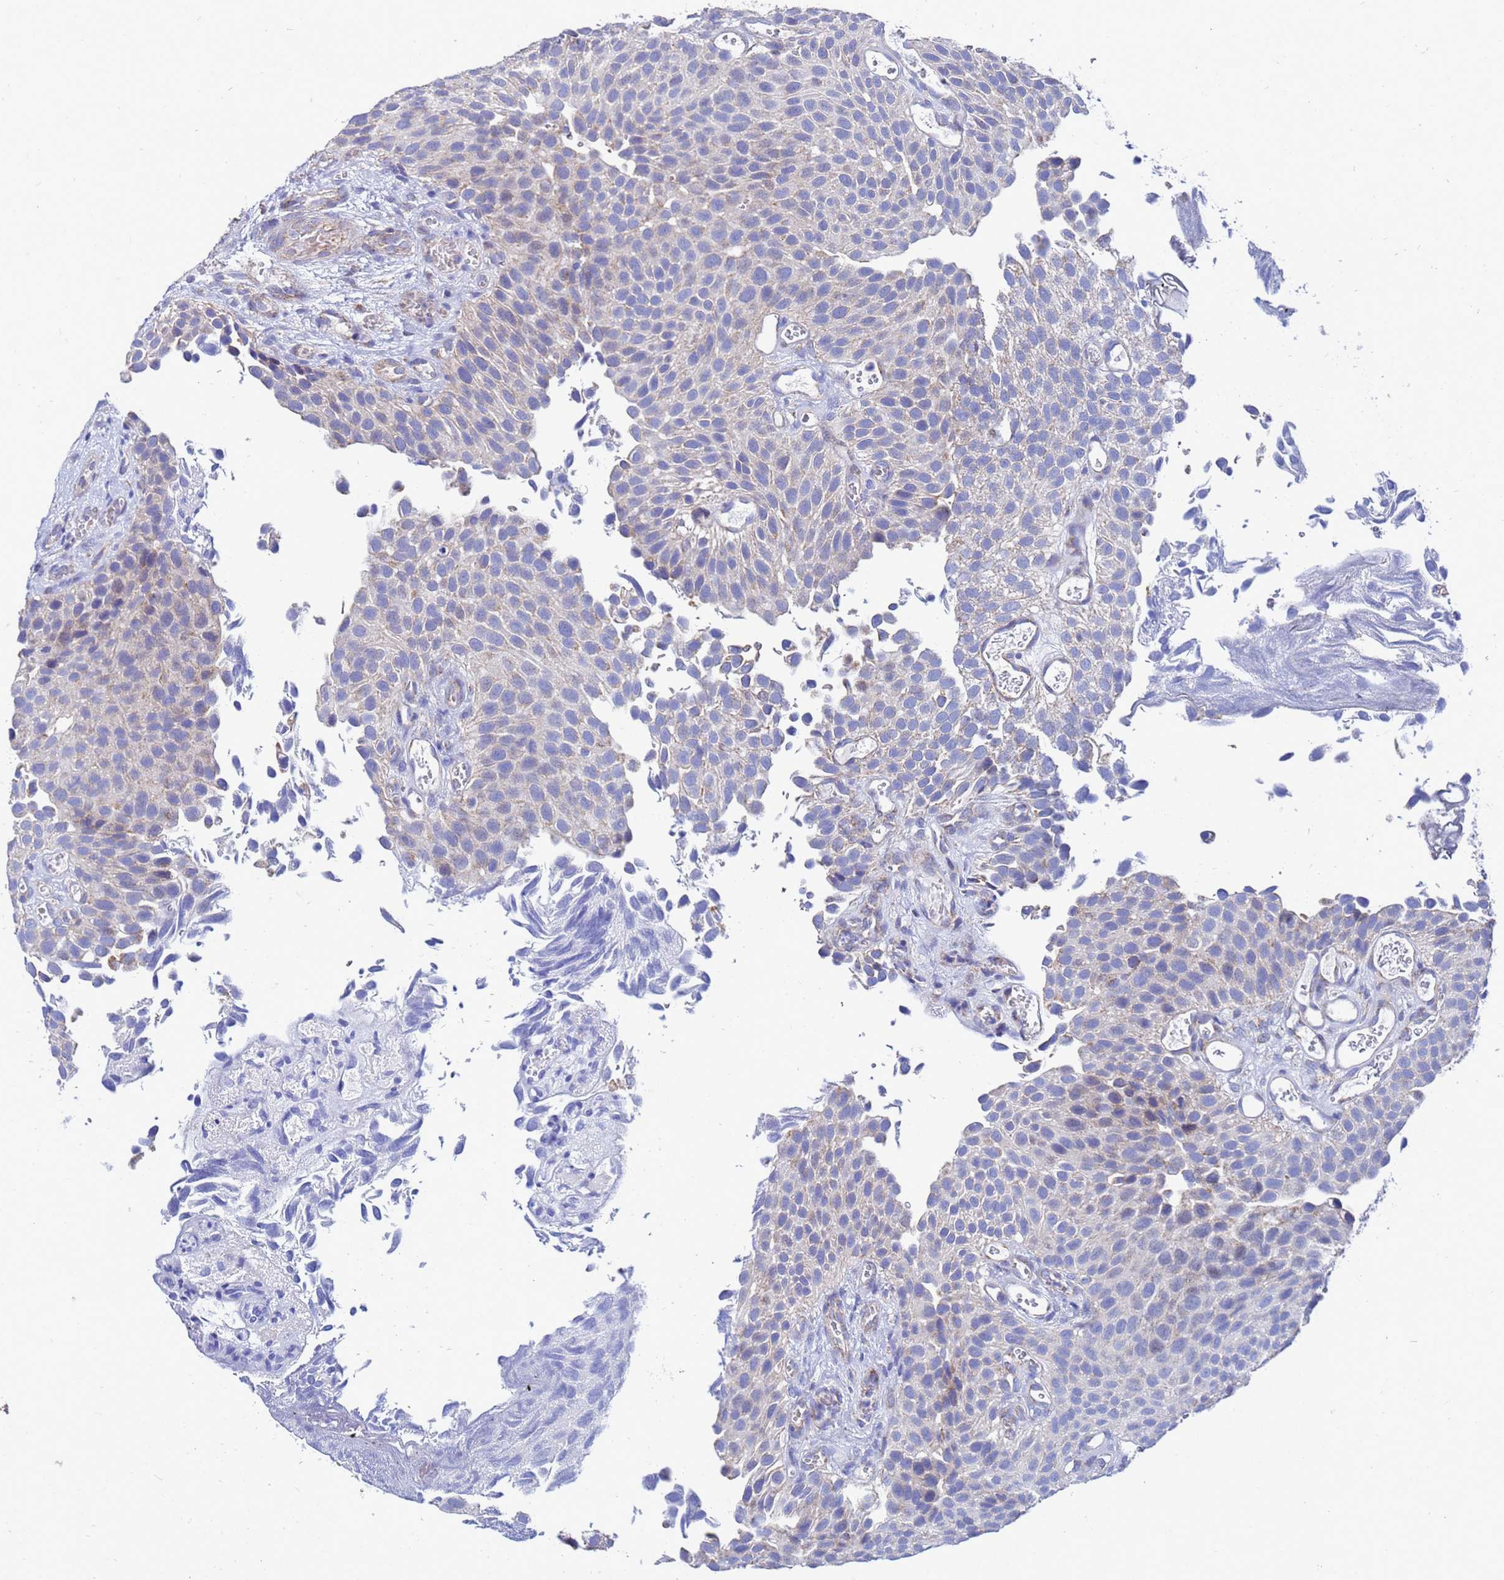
{"staining": {"intensity": "negative", "quantity": "none", "location": "none"}, "tissue": "urothelial cancer", "cell_type": "Tumor cells", "image_type": "cancer", "snomed": [{"axis": "morphology", "description": "Urothelial carcinoma, Low grade"}, {"axis": "topography", "description": "Urinary bladder"}], "caption": "IHC micrograph of neoplastic tissue: human urothelial cancer stained with DAB demonstrates no significant protein expression in tumor cells. (DAB (3,3'-diaminobenzidine) IHC with hematoxylin counter stain).", "gene": "FAHD2A", "patient": {"sex": "male", "age": 89}}